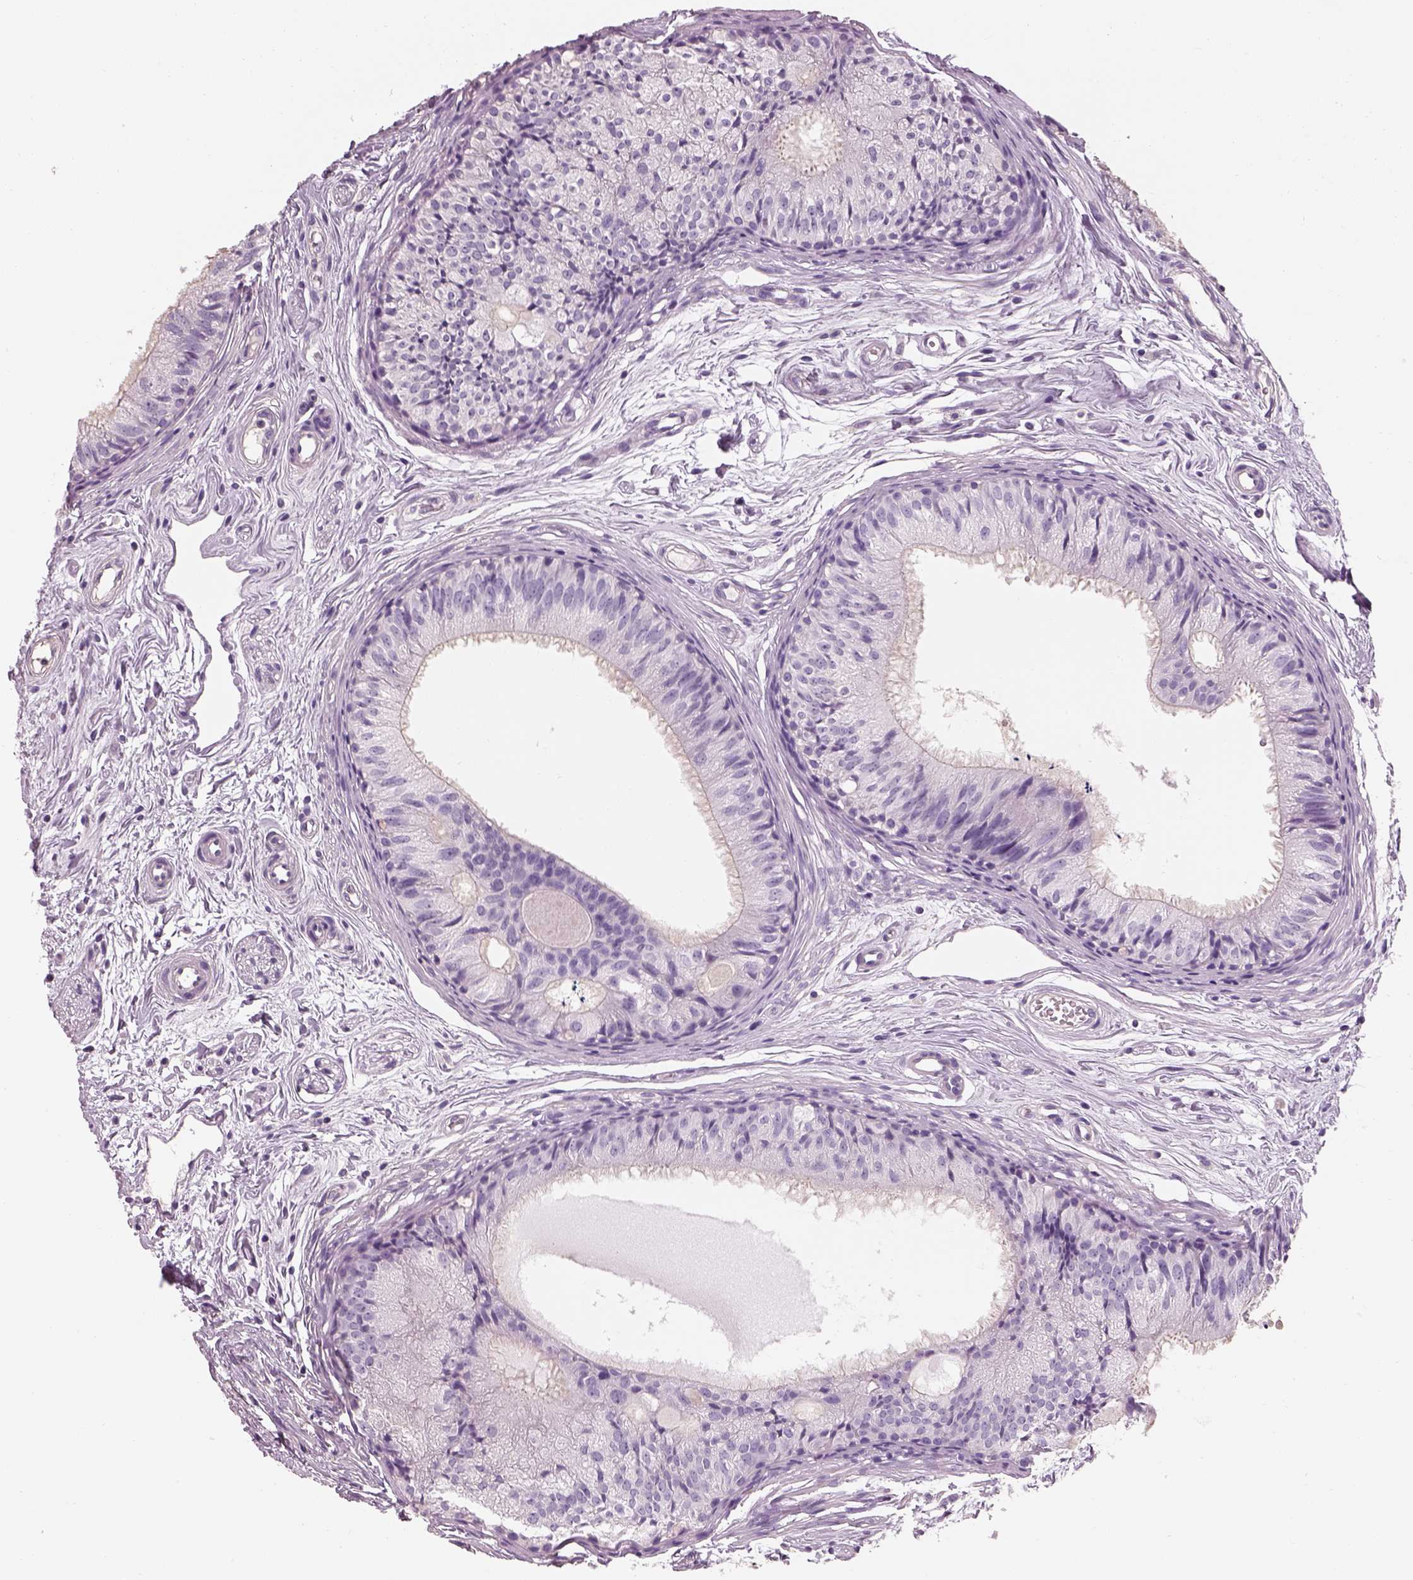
{"staining": {"intensity": "negative", "quantity": "none", "location": "none"}, "tissue": "epididymis", "cell_type": "Glandular cells", "image_type": "normal", "snomed": [{"axis": "morphology", "description": "Normal tissue, NOS"}, {"axis": "topography", "description": "Epididymis"}], "caption": "Immunohistochemical staining of benign human epididymis exhibits no significant expression in glandular cells. (Stains: DAB (3,3'-diaminobenzidine) immunohistochemistry with hematoxylin counter stain, Microscopy: brightfield microscopy at high magnification).", "gene": "OTUD6A", "patient": {"sex": "male", "age": 25}}